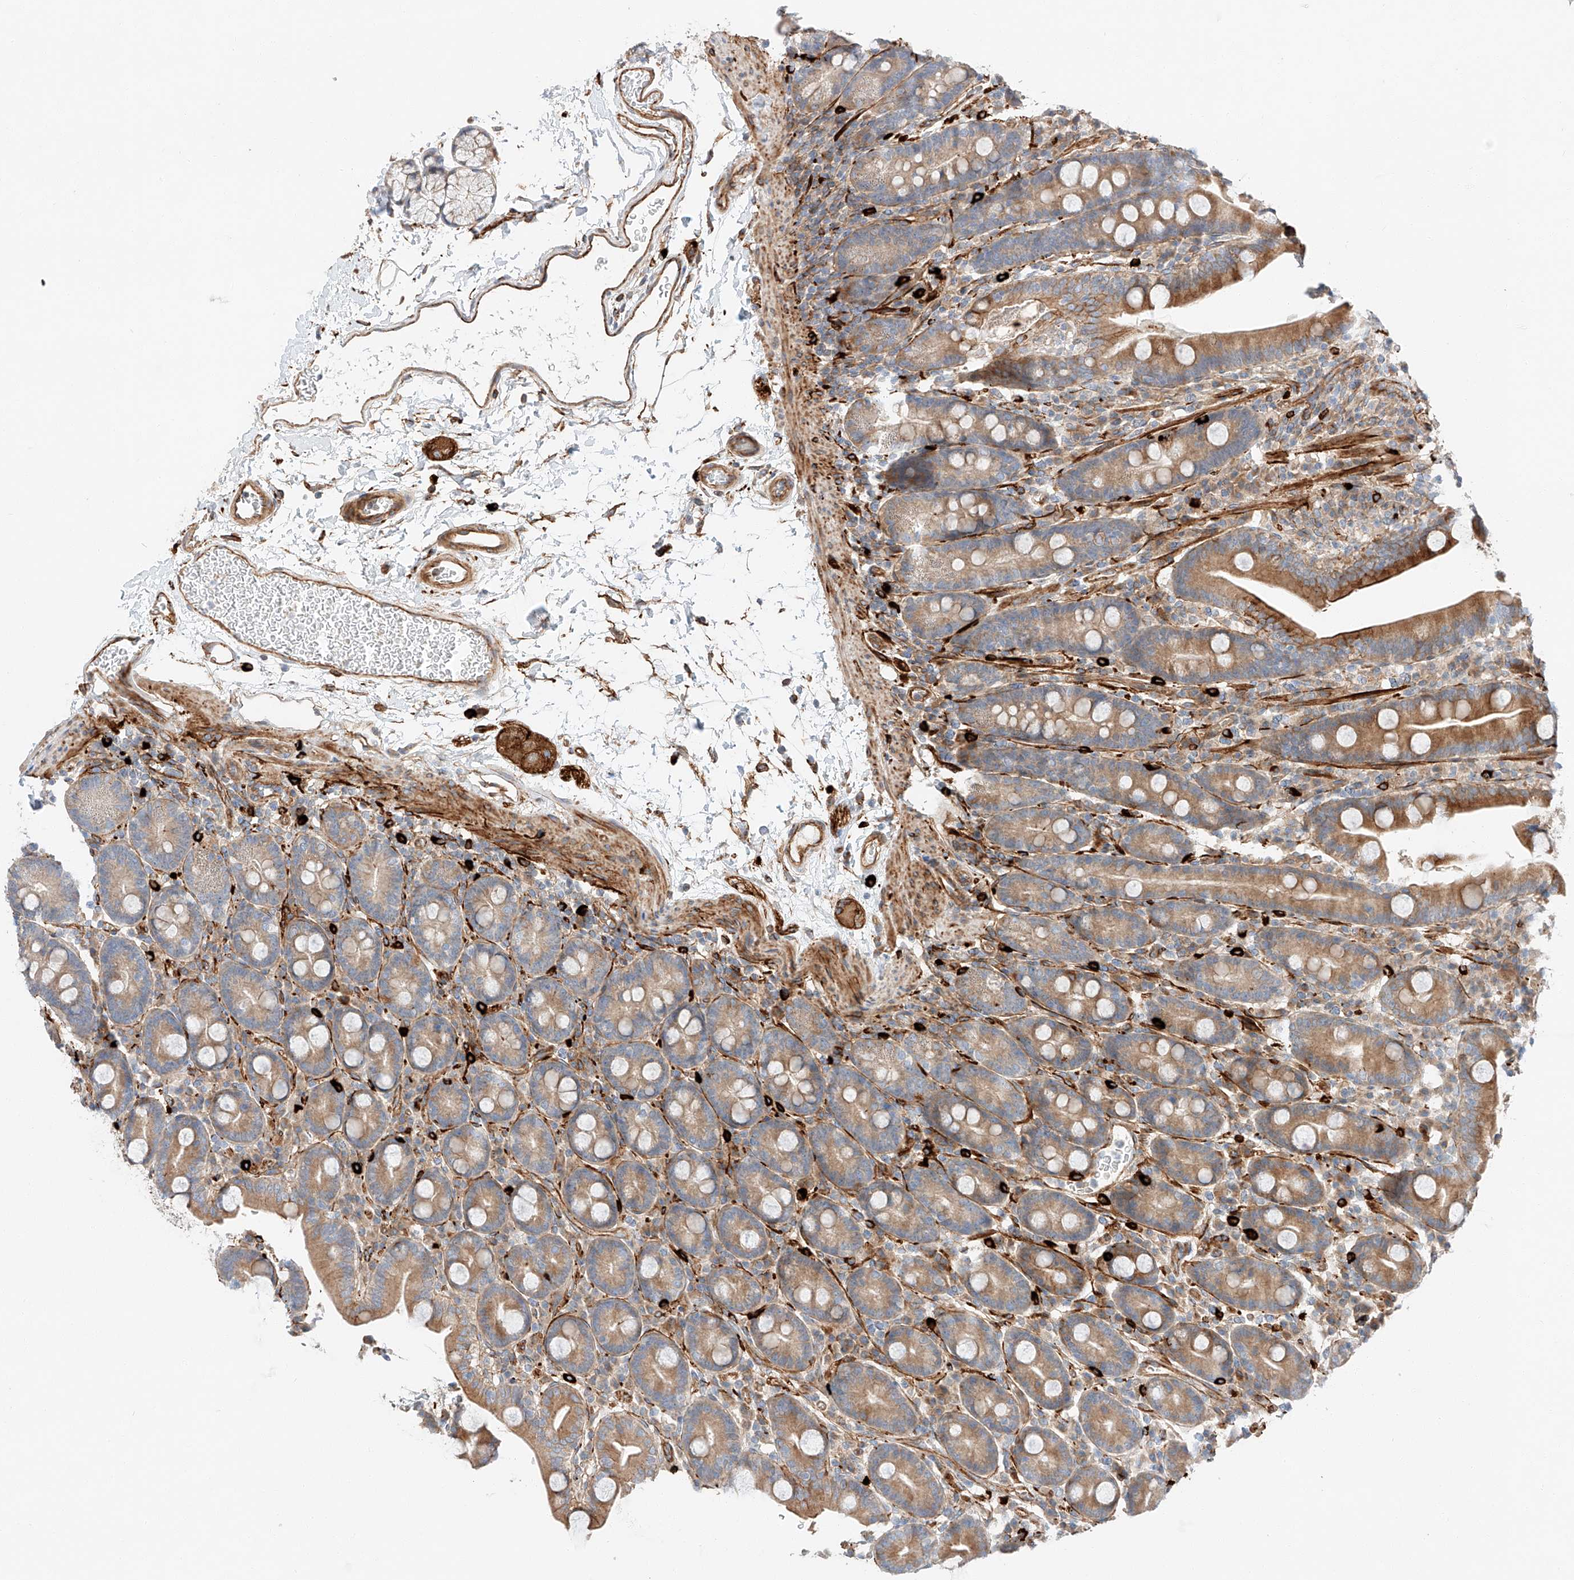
{"staining": {"intensity": "moderate", "quantity": ">75%", "location": "cytoplasmic/membranous"}, "tissue": "duodenum", "cell_type": "Glandular cells", "image_type": "normal", "snomed": [{"axis": "morphology", "description": "Normal tissue, NOS"}, {"axis": "topography", "description": "Duodenum"}], "caption": "Protein expression by immunohistochemistry (IHC) shows moderate cytoplasmic/membranous expression in approximately >75% of glandular cells in benign duodenum.", "gene": "MINDY4", "patient": {"sex": "male", "age": 35}}